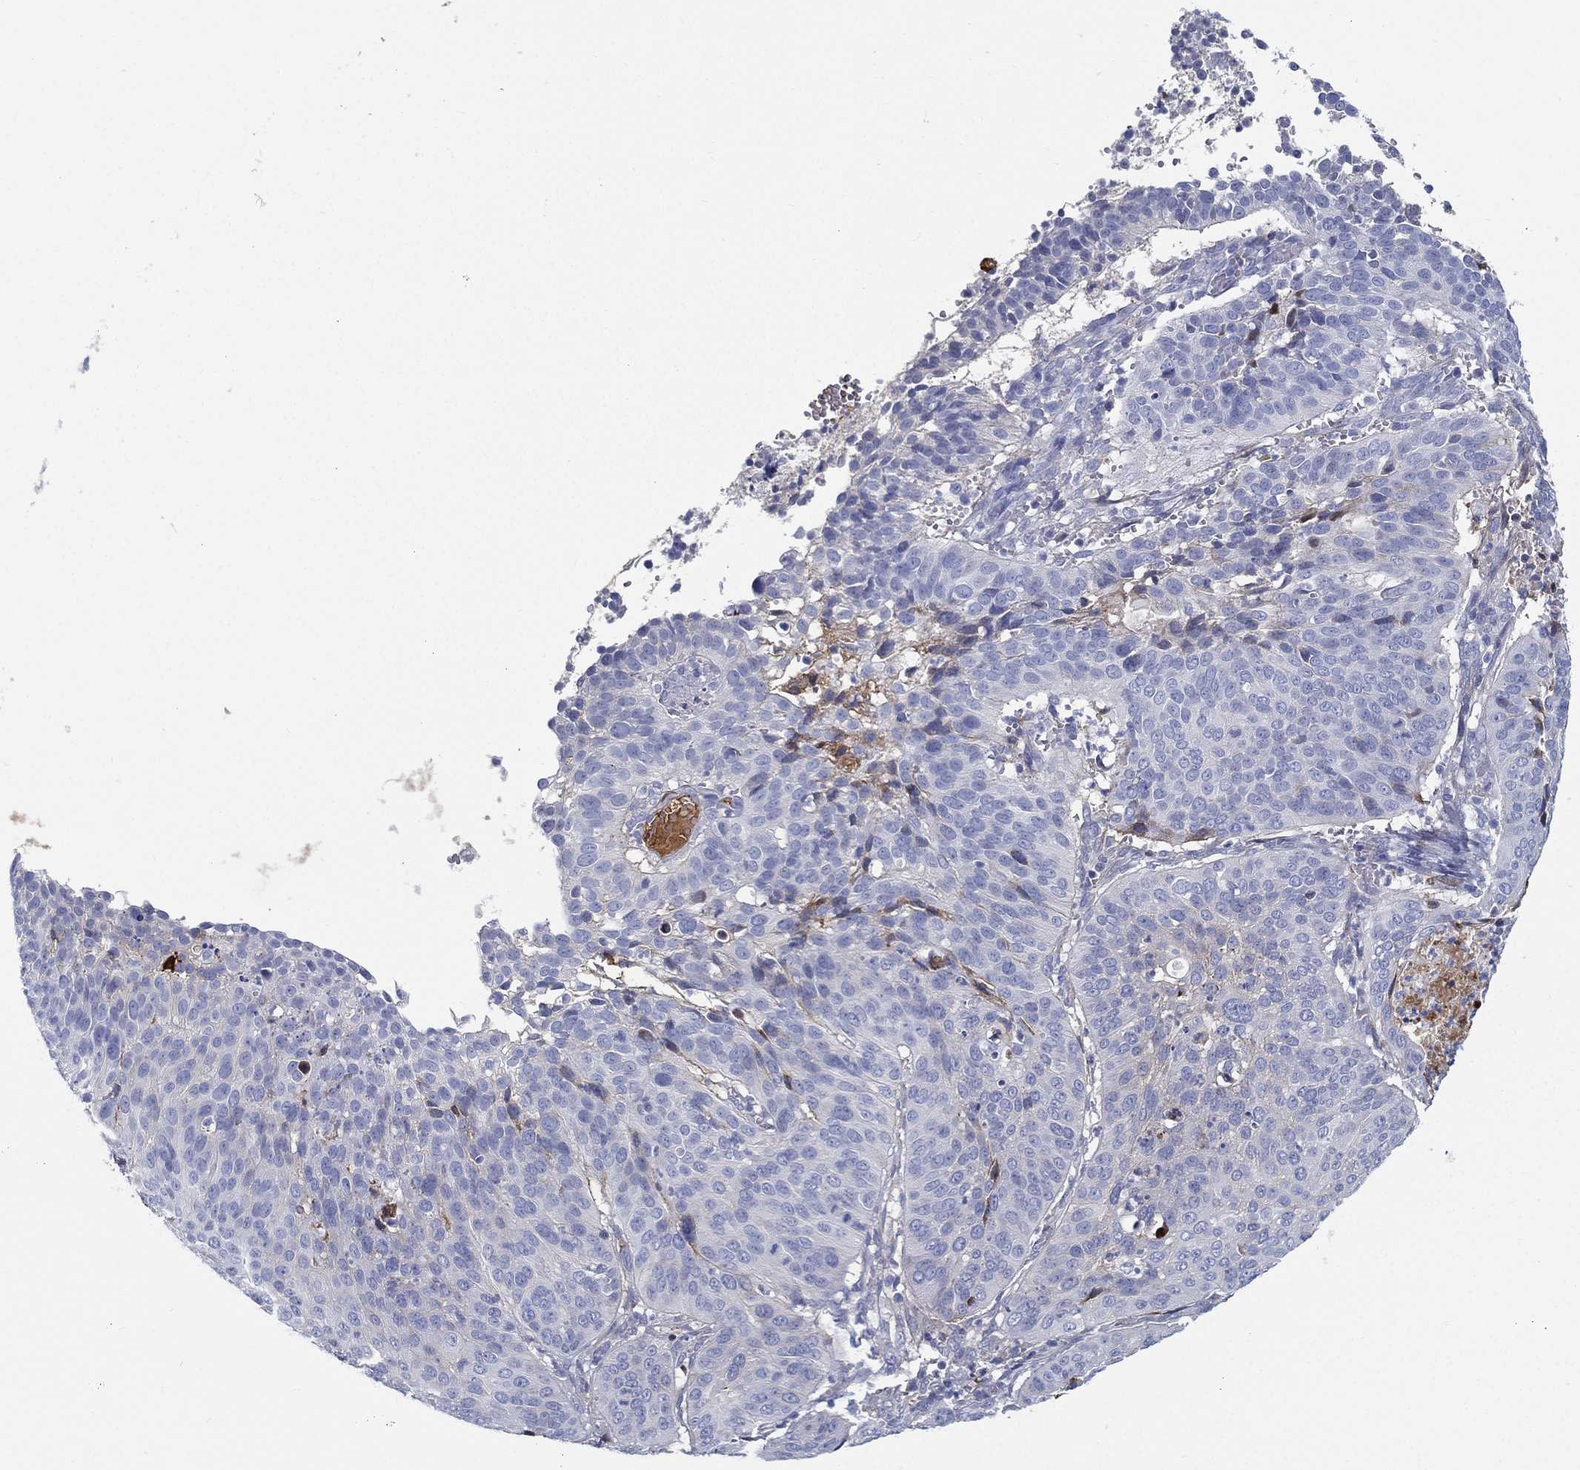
{"staining": {"intensity": "weak", "quantity": "<25%", "location": "cytoplasmic/membranous"}, "tissue": "cervical cancer", "cell_type": "Tumor cells", "image_type": "cancer", "snomed": [{"axis": "morphology", "description": "Normal tissue, NOS"}, {"axis": "morphology", "description": "Squamous cell carcinoma, NOS"}, {"axis": "topography", "description": "Cervix"}], "caption": "Image shows no protein expression in tumor cells of cervical squamous cell carcinoma tissue.", "gene": "IFNB1", "patient": {"sex": "female", "age": 39}}